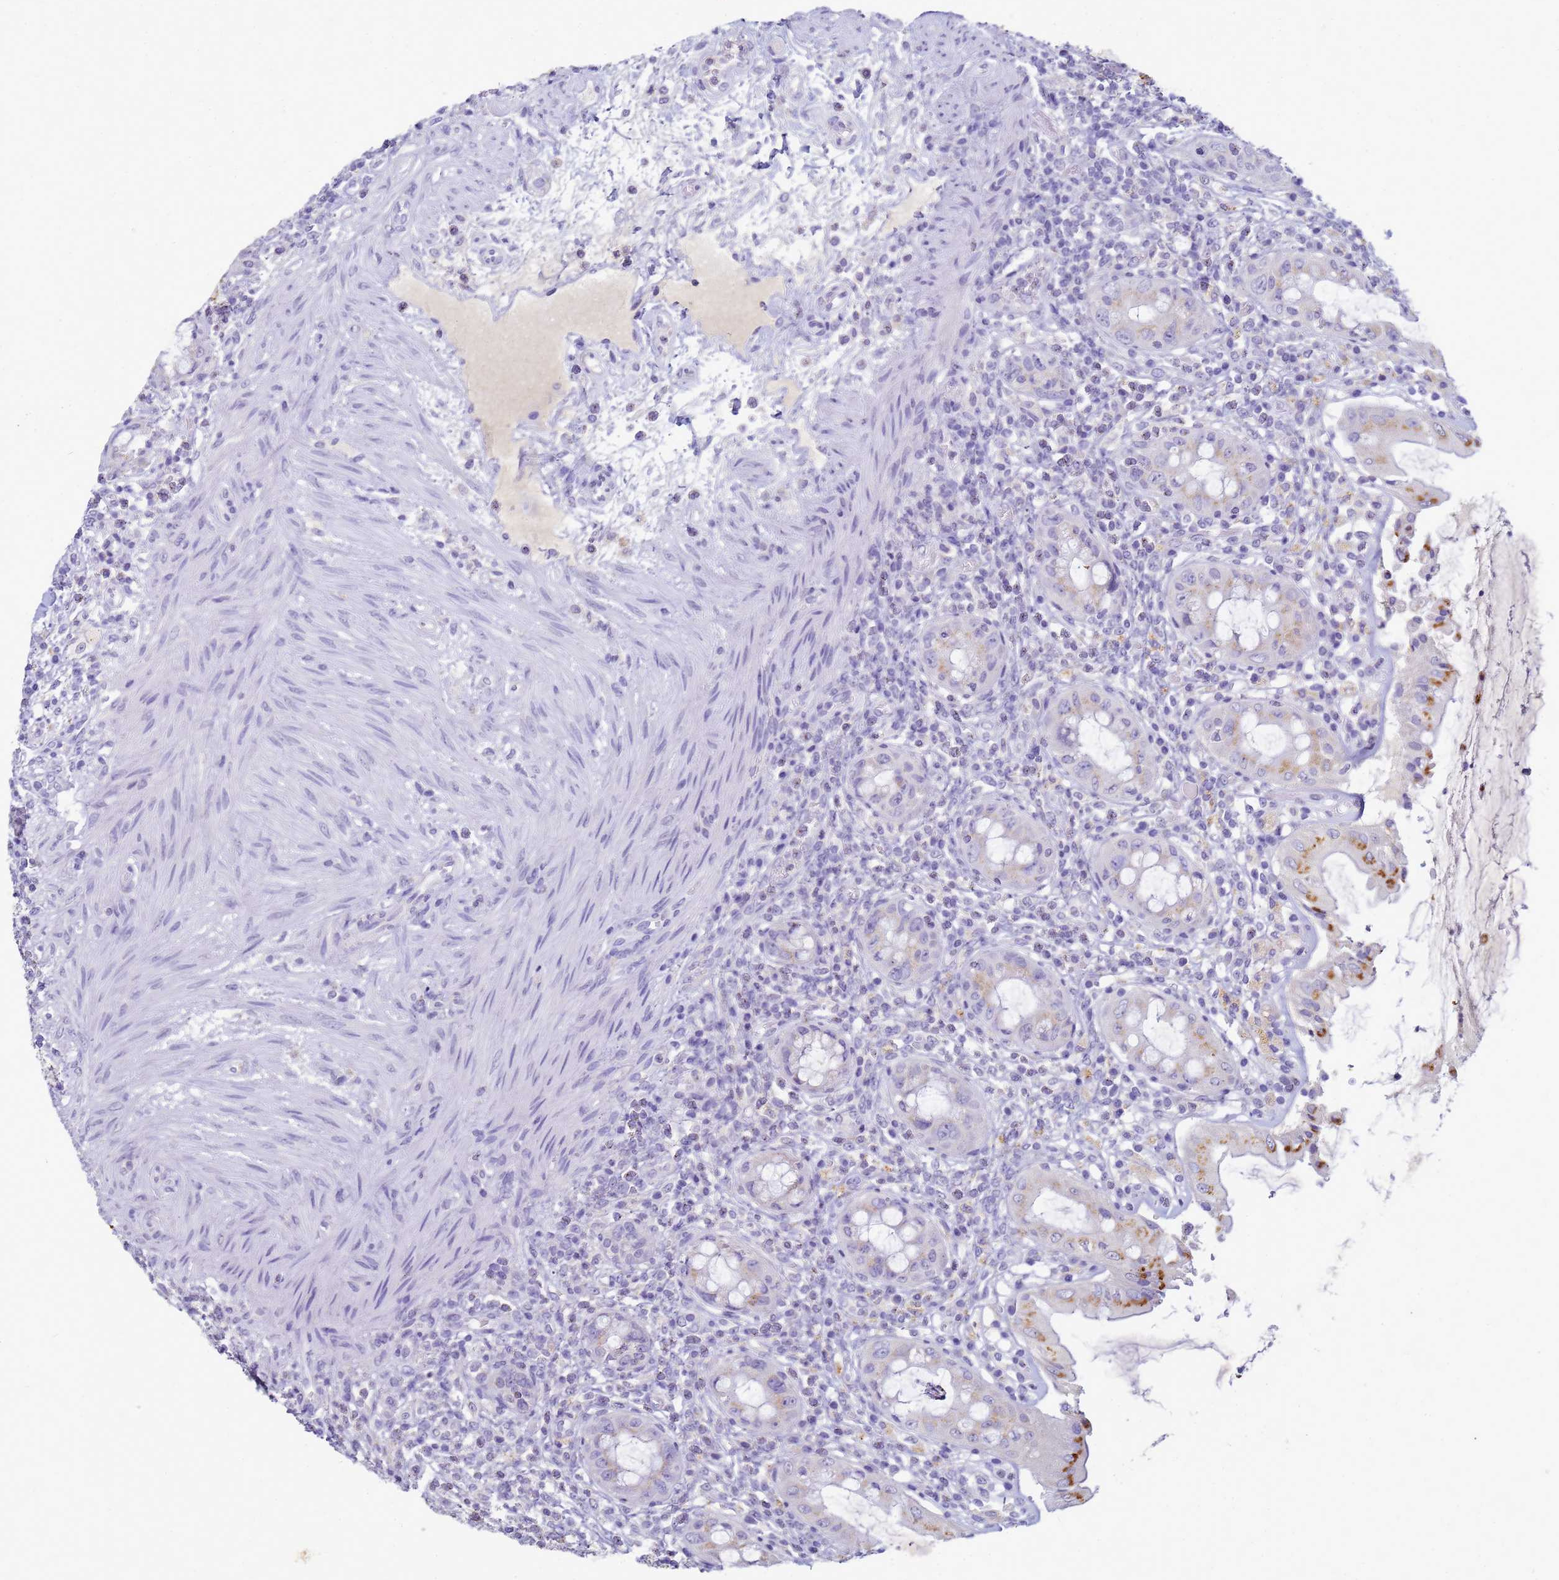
{"staining": {"intensity": "moderate", "quantity": "25%-75%", "location": "cytoplasmic/membranous"}, "tissue": "rectum", "cell_type": "Glandular cells", "image_type": "normal", "snomed": [{"axis": "morphology", "description": "Normal tissue, NOS"}, {"axis": "topography", "description": "Rectum"}], "caption": "Protein analysis of unremarkable rectum demonstrates moderate cytoplasmic/membranous positivity in about 25%-75% of glandular cells.", "gene": "B3GNT8", "patient": {"sex": "female", "age": 57}}